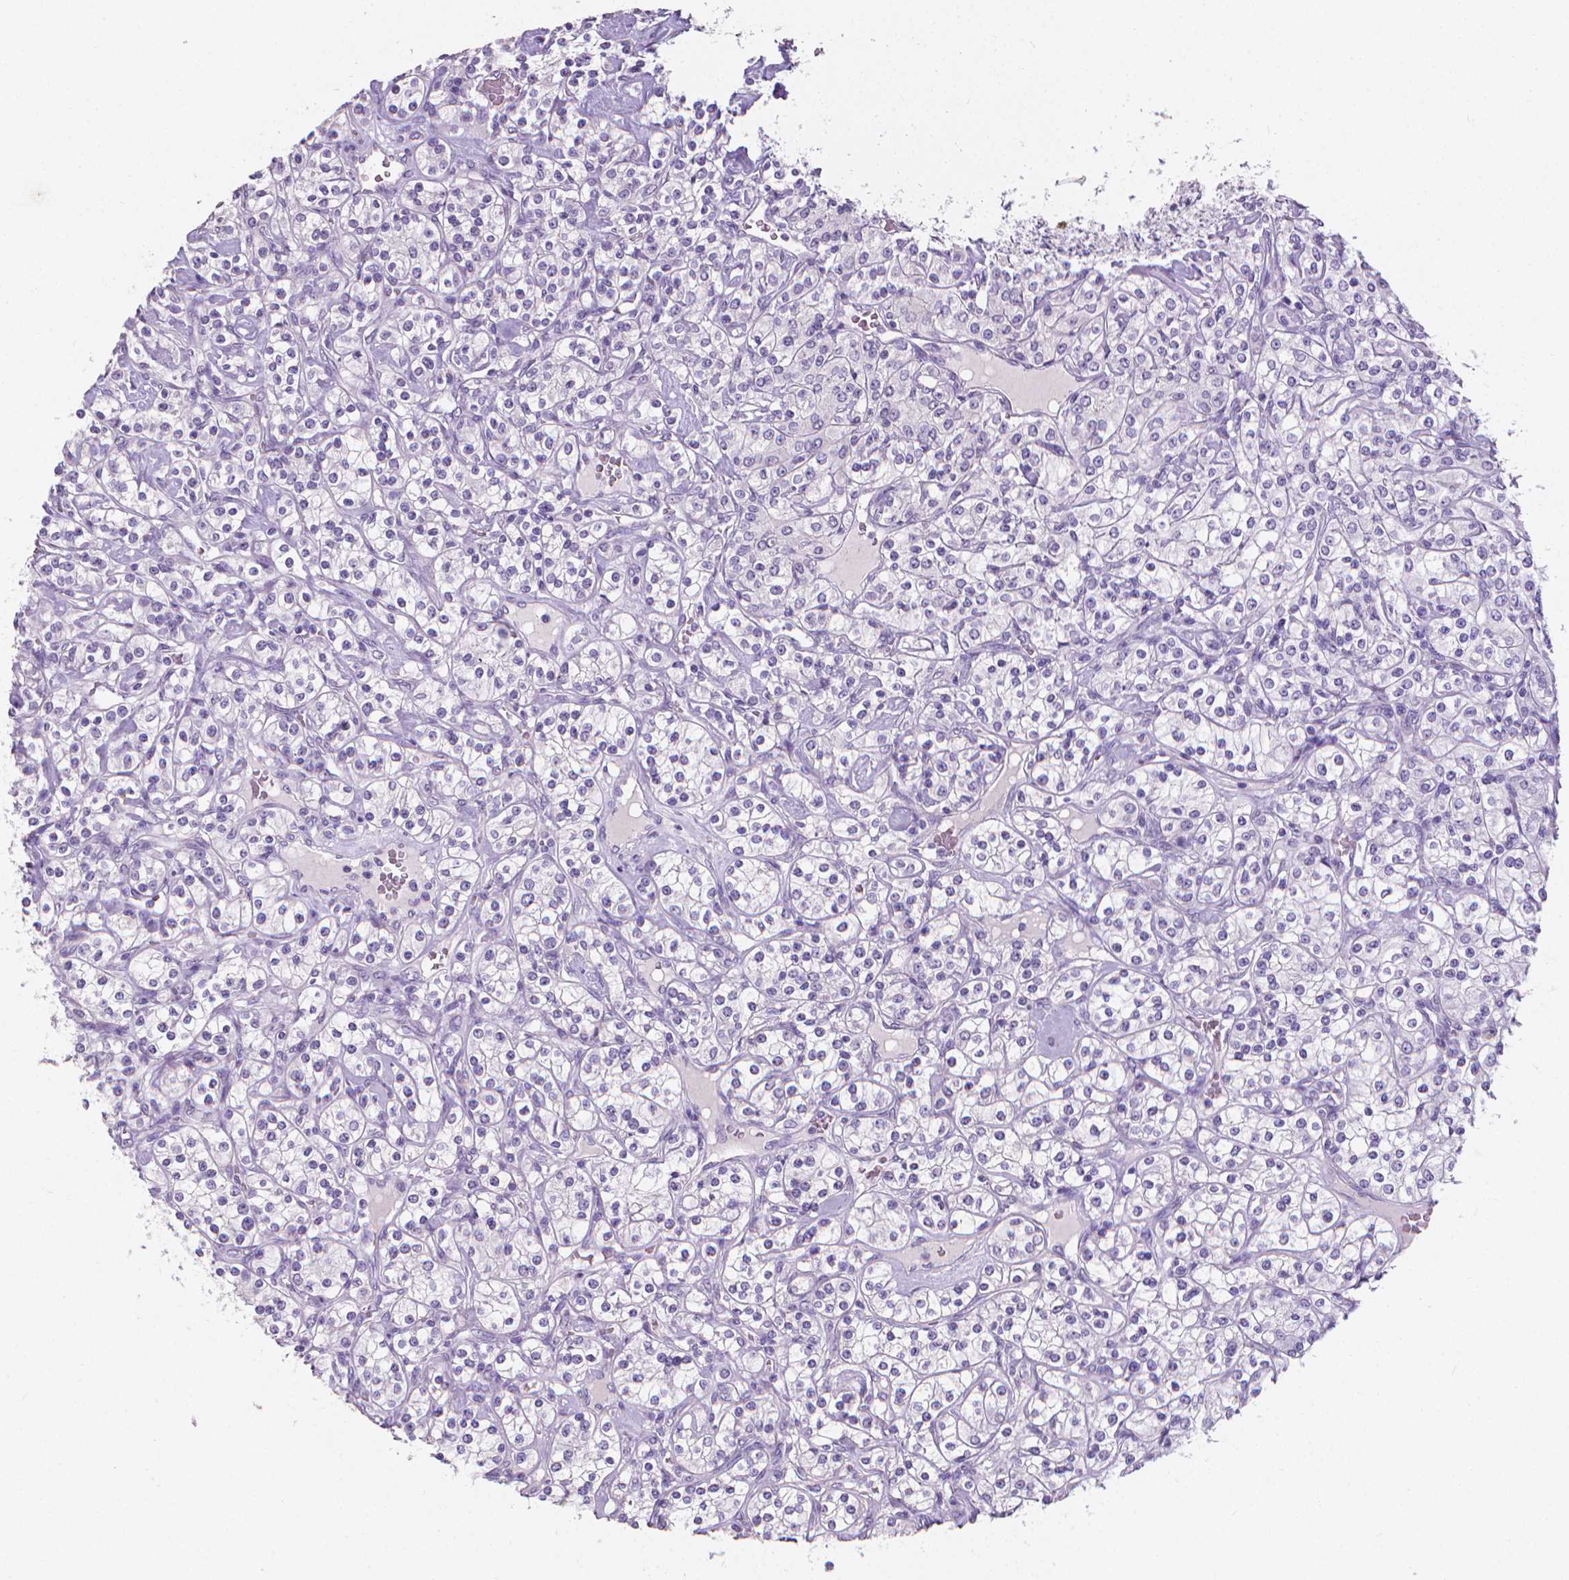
{"staining": {"intensity": "negative", "quantity": "none", "location": "none"}, "tissue": "renal cancer", "cell_type": "Tumor cells", "image_type": "cancer", "snomed": [{"axis": "morphology", "description": "Adenocarcinoma, NOS"}, {"axis": "topography", "description": "Kidney"}], "caption": "Protein analysis of renal cancer displays no significant expression in tumor cells.", "gene": "XPNPEP2", "patient": {"sex": "male", "age": 77}}